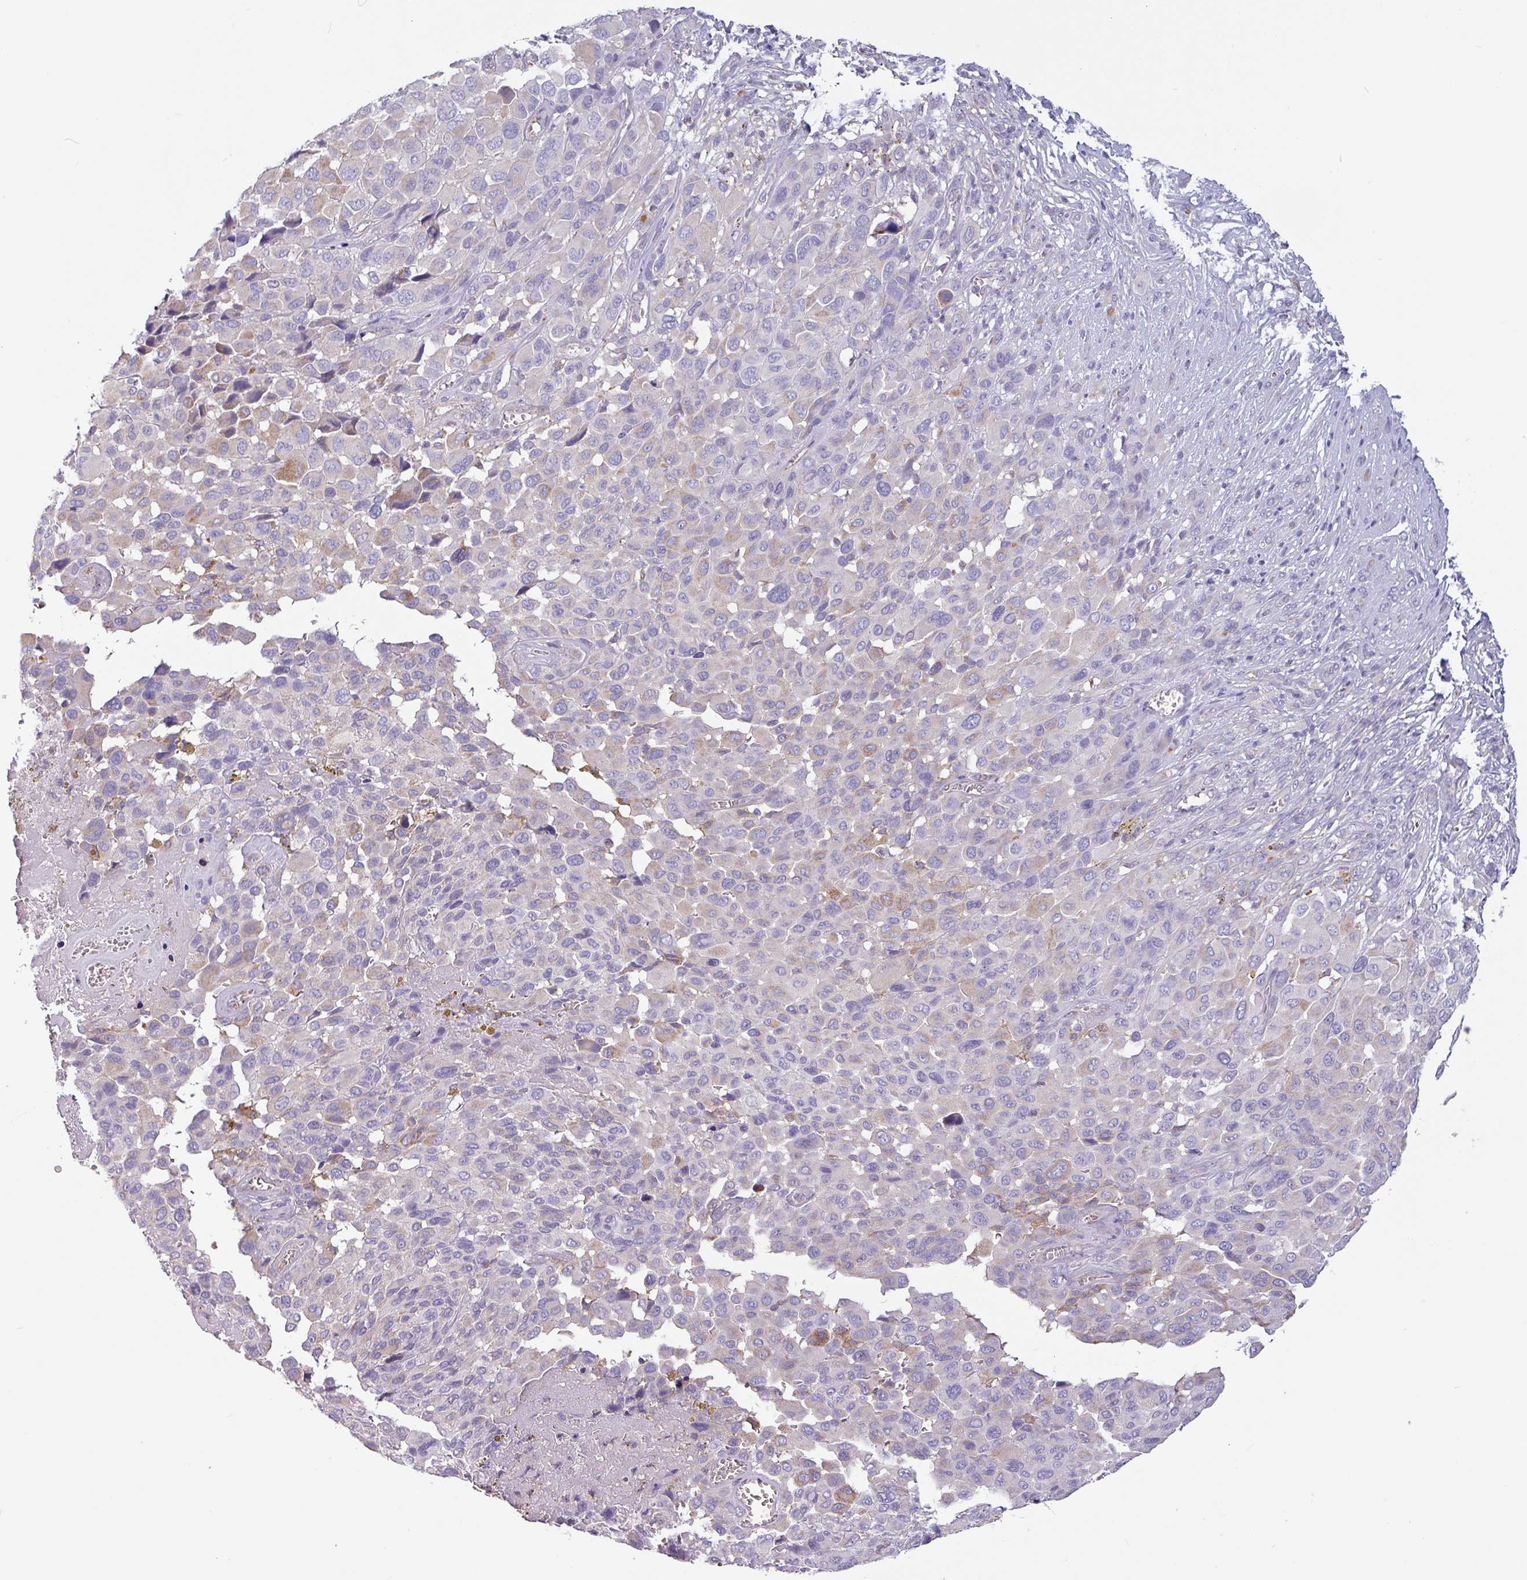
{"staining": {"intensity": "negative", "quantity": "none", "location": "none"}, "tissue": "melanoma", "cell_type": "Tumor cells", "image_type": "cancer", "snomed": [{"axis": "morphology", "description": "Malignant melanoma, NOS"}, {"axis": "topography", "description": "Skin of trunk"}], "caption": "Human melanoma stained for a protein using immunohistochemistry (IHC) reveals no staining in tumor cells.", "gene": "CAMK1", "patient": {"sex": "male", "age": 71}}